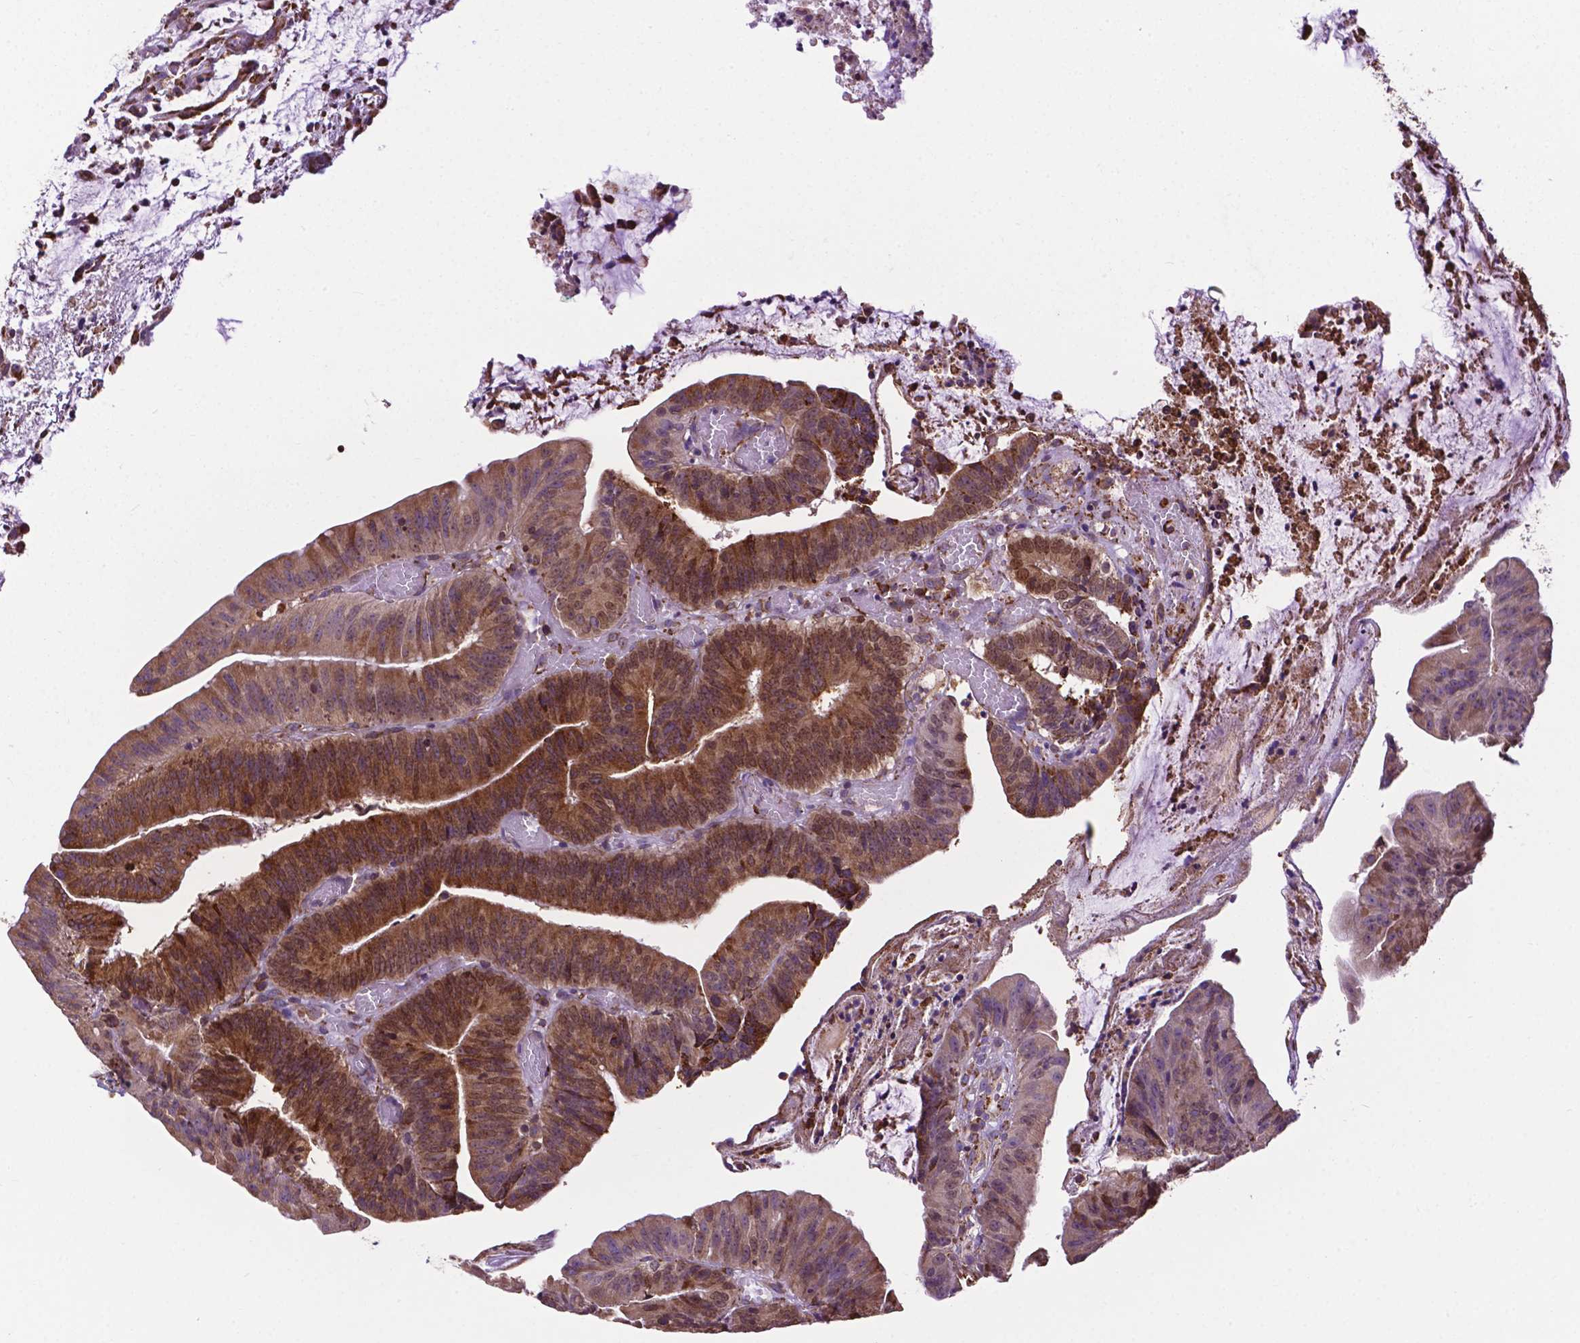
{"staining": {"intensity": "moderate", "quantity": ">75%", "location": "cytoplasmic/membranous"}, "tissue": "colorectal cancer", "cell_type": "Tumor cells", "image_type": "cancer", "snomed": [{"axis": "morphology", "description": "Adenocarcinoma, NOS"}, {"axis": "topography", "description": "Colon"}], "caption": "There is medium levels of moderate cytoplasmic/membranous staining in tumor cells of colorectal adenocarcinoma, as demonstrated by immunohistochemical staining (brown color).", "gene": "GANAB", "patient": {"sex": "female", "age": 78}}